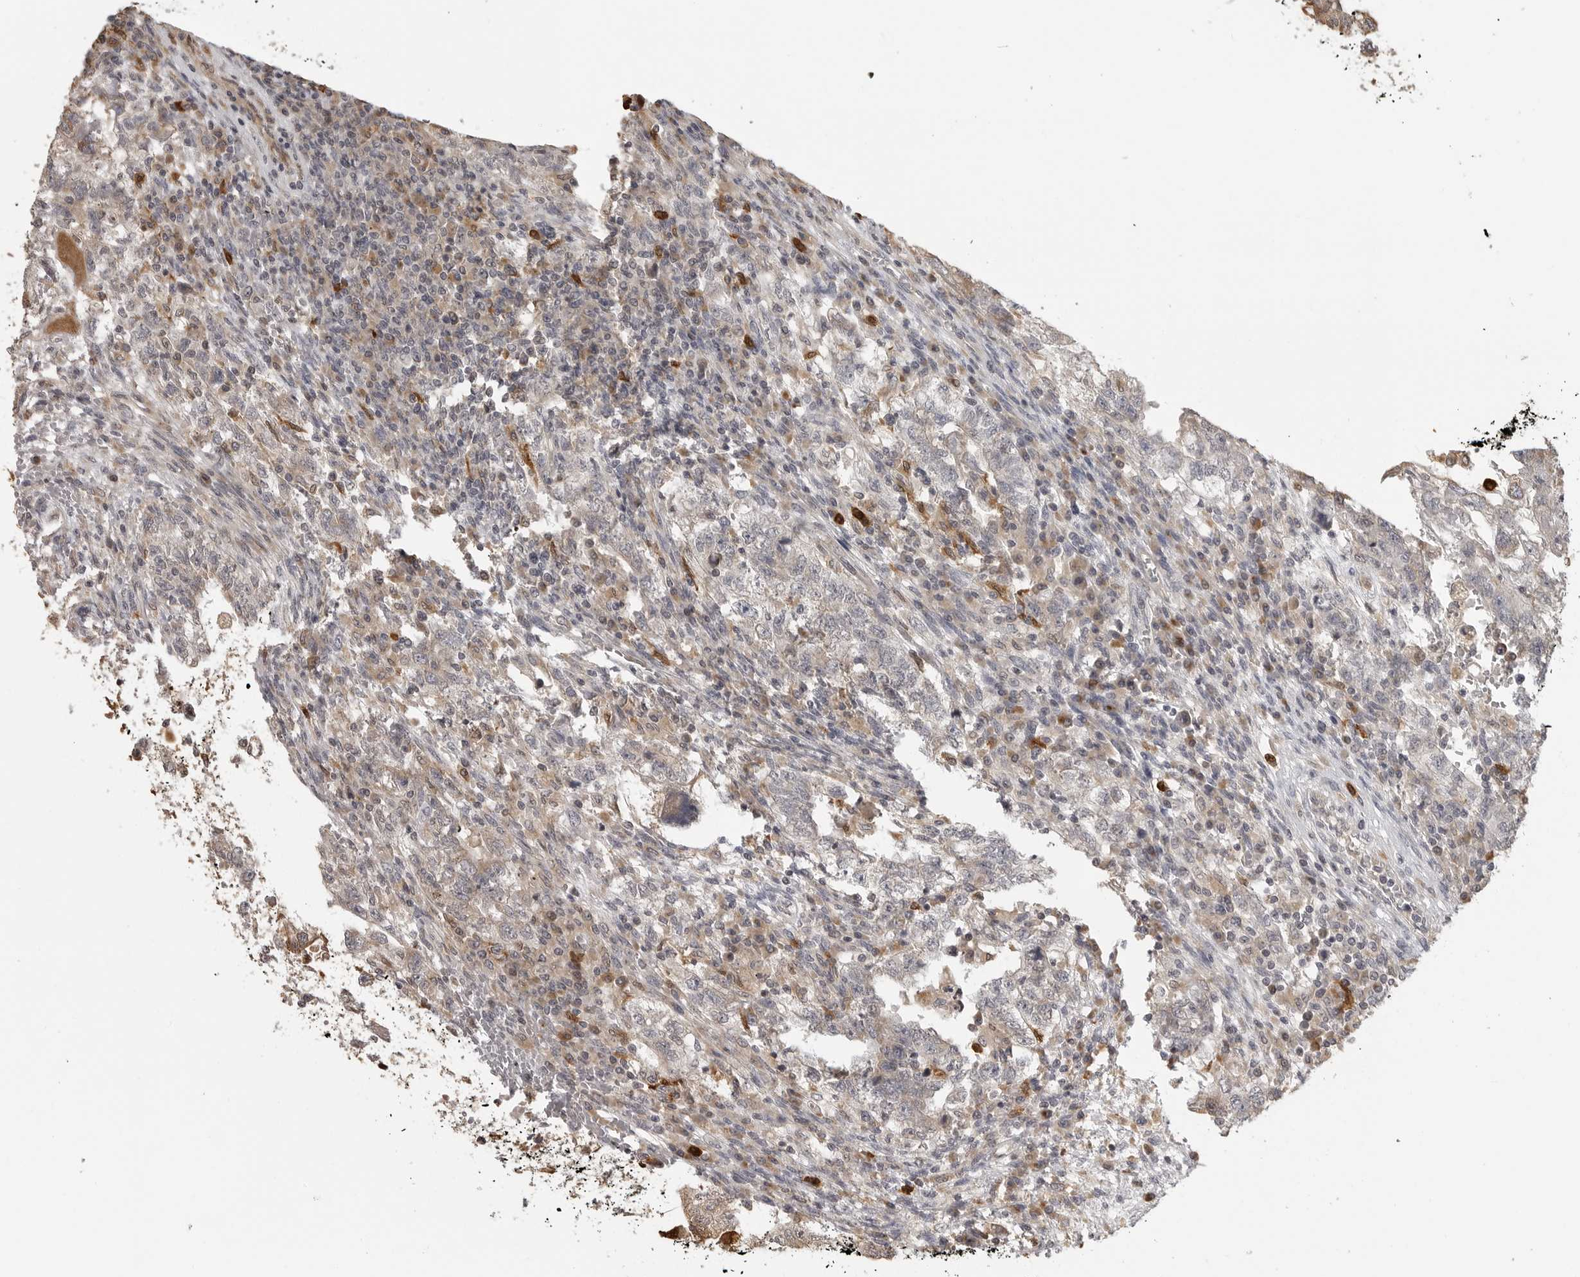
{"staining": {"intensity": "weak", "quantity": "25%-75%", "location": "cytoplasmic/membranous"}, "tissue": "testis cancer", "cell_type": "Tumor cells", "image_type": "cancer", "snomed": [{"axis": "morphology", "description": "Carcinoma, Embryonal, NOS"}, {"axis": "topography", "description": "Testis"}], "caption": "Immunohistochemistry histopathology image of testis embryonal carcinoma stained for a protein (brown), which exhibits low levels of weak cytoplasmic/membranous expression in about 25%-75% of tumor cells.", "gene": "IDO1", "patient": {"sex": "male", "age": 36}}